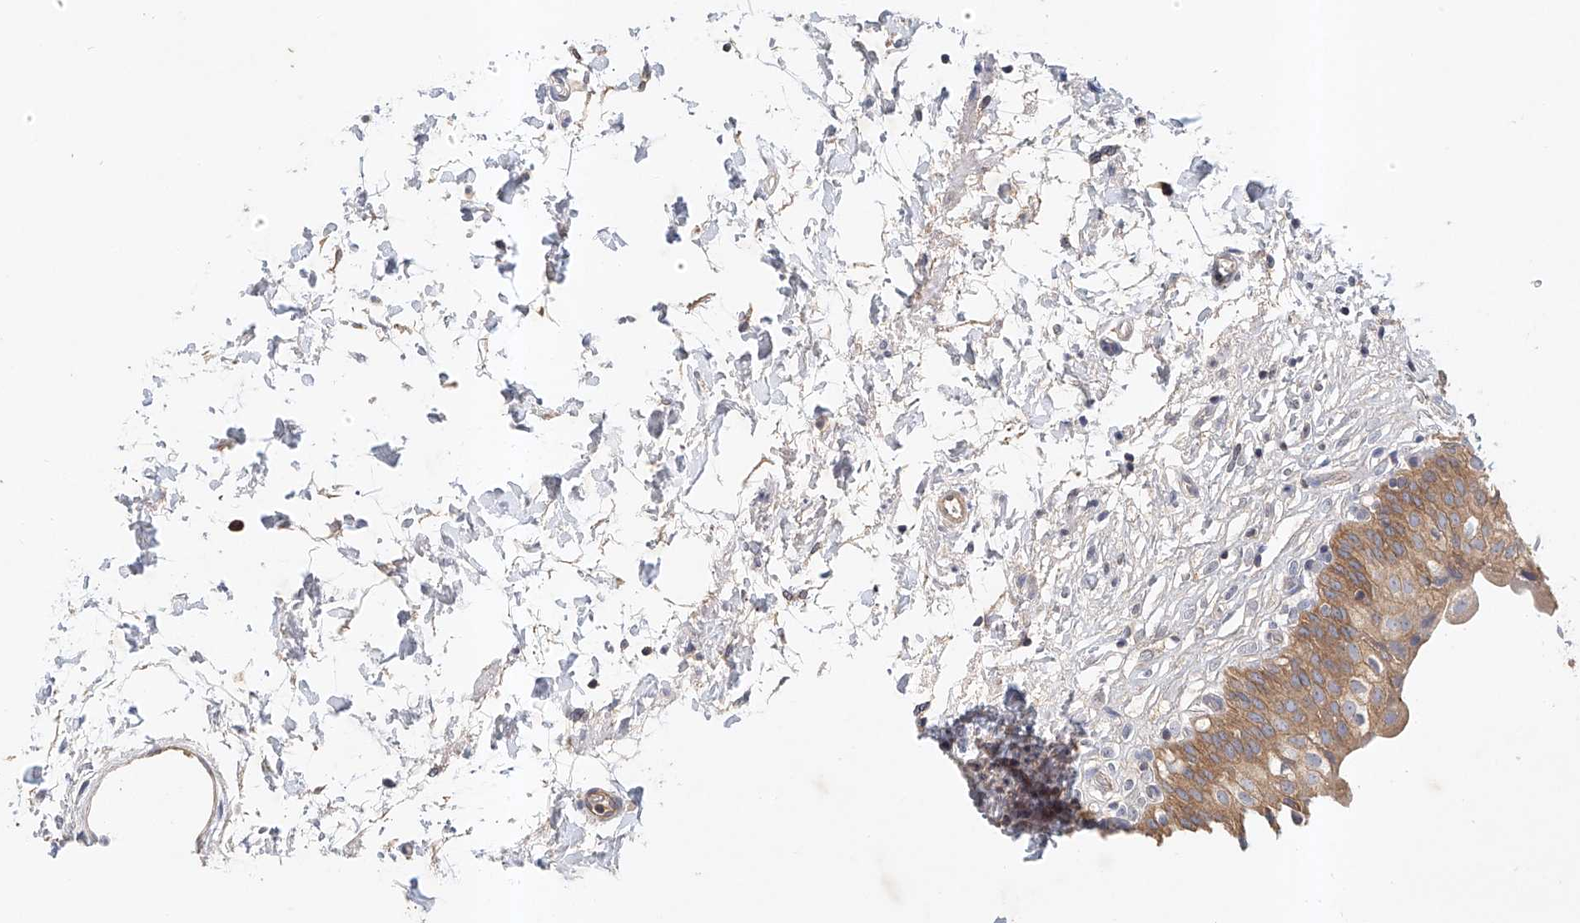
{"staining": {"intensity": "moderate", "quantity": ">75%", "location": "cytoplasmic/membranous"}, "tissue": "urinary bladder", "cell_type": "Urothelial cells", "image_type": "normal", "snomed": [{"axis": "morphology", "description": "Normal tissue, NOS"}, {"axis": "topography", "description": "Urinary bladder"}], "caption": "Immunohistochemistry (IHC) photomicrograph of normal urinary bladder stained for a protein (brown), which exhibits medium levels of moderate cytoplasmic/membranous positivity in about >75% of urothelial cells.", "gene": "CARMIL1", "patient": {"sex": "male", "age": 55}}